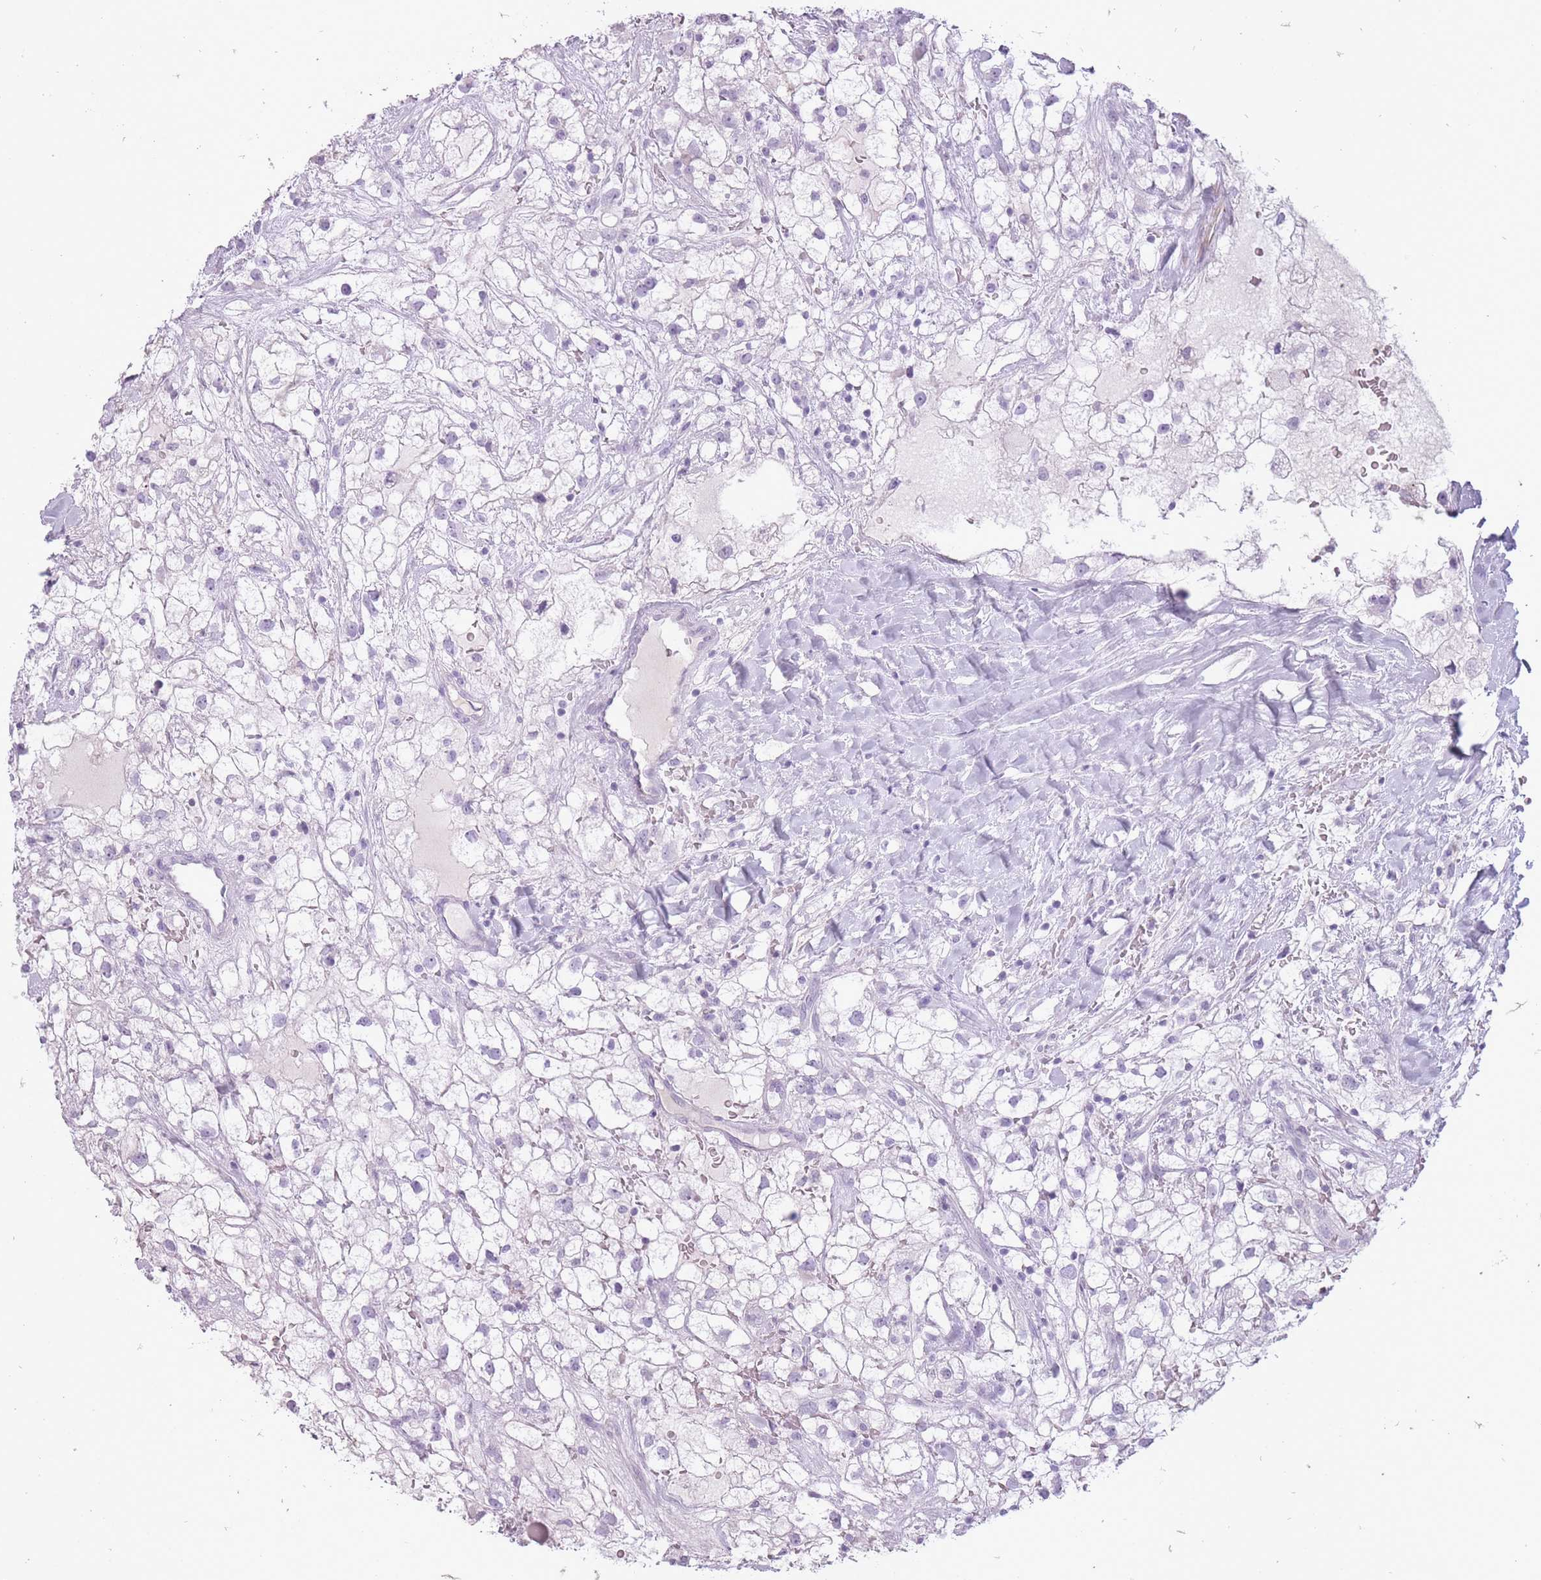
{"staining": {"intensity": "negative", "quantity": "none", "location": "none"}, "tissue": "renal cancer", "cell_type": "Tumor cells", "image_type": "cancer", "snomed": [{"axis": "morphology", "description": "Adenocarcinoma, NOS"}, {"axis": "topography", "description": "Kidney"}], "caption": "This is an IHC histopathology image of human renal cancer. There is no expression in tumor cells.", "gene": "RFX4", "patient": {"sex": "male", "age": 59}}